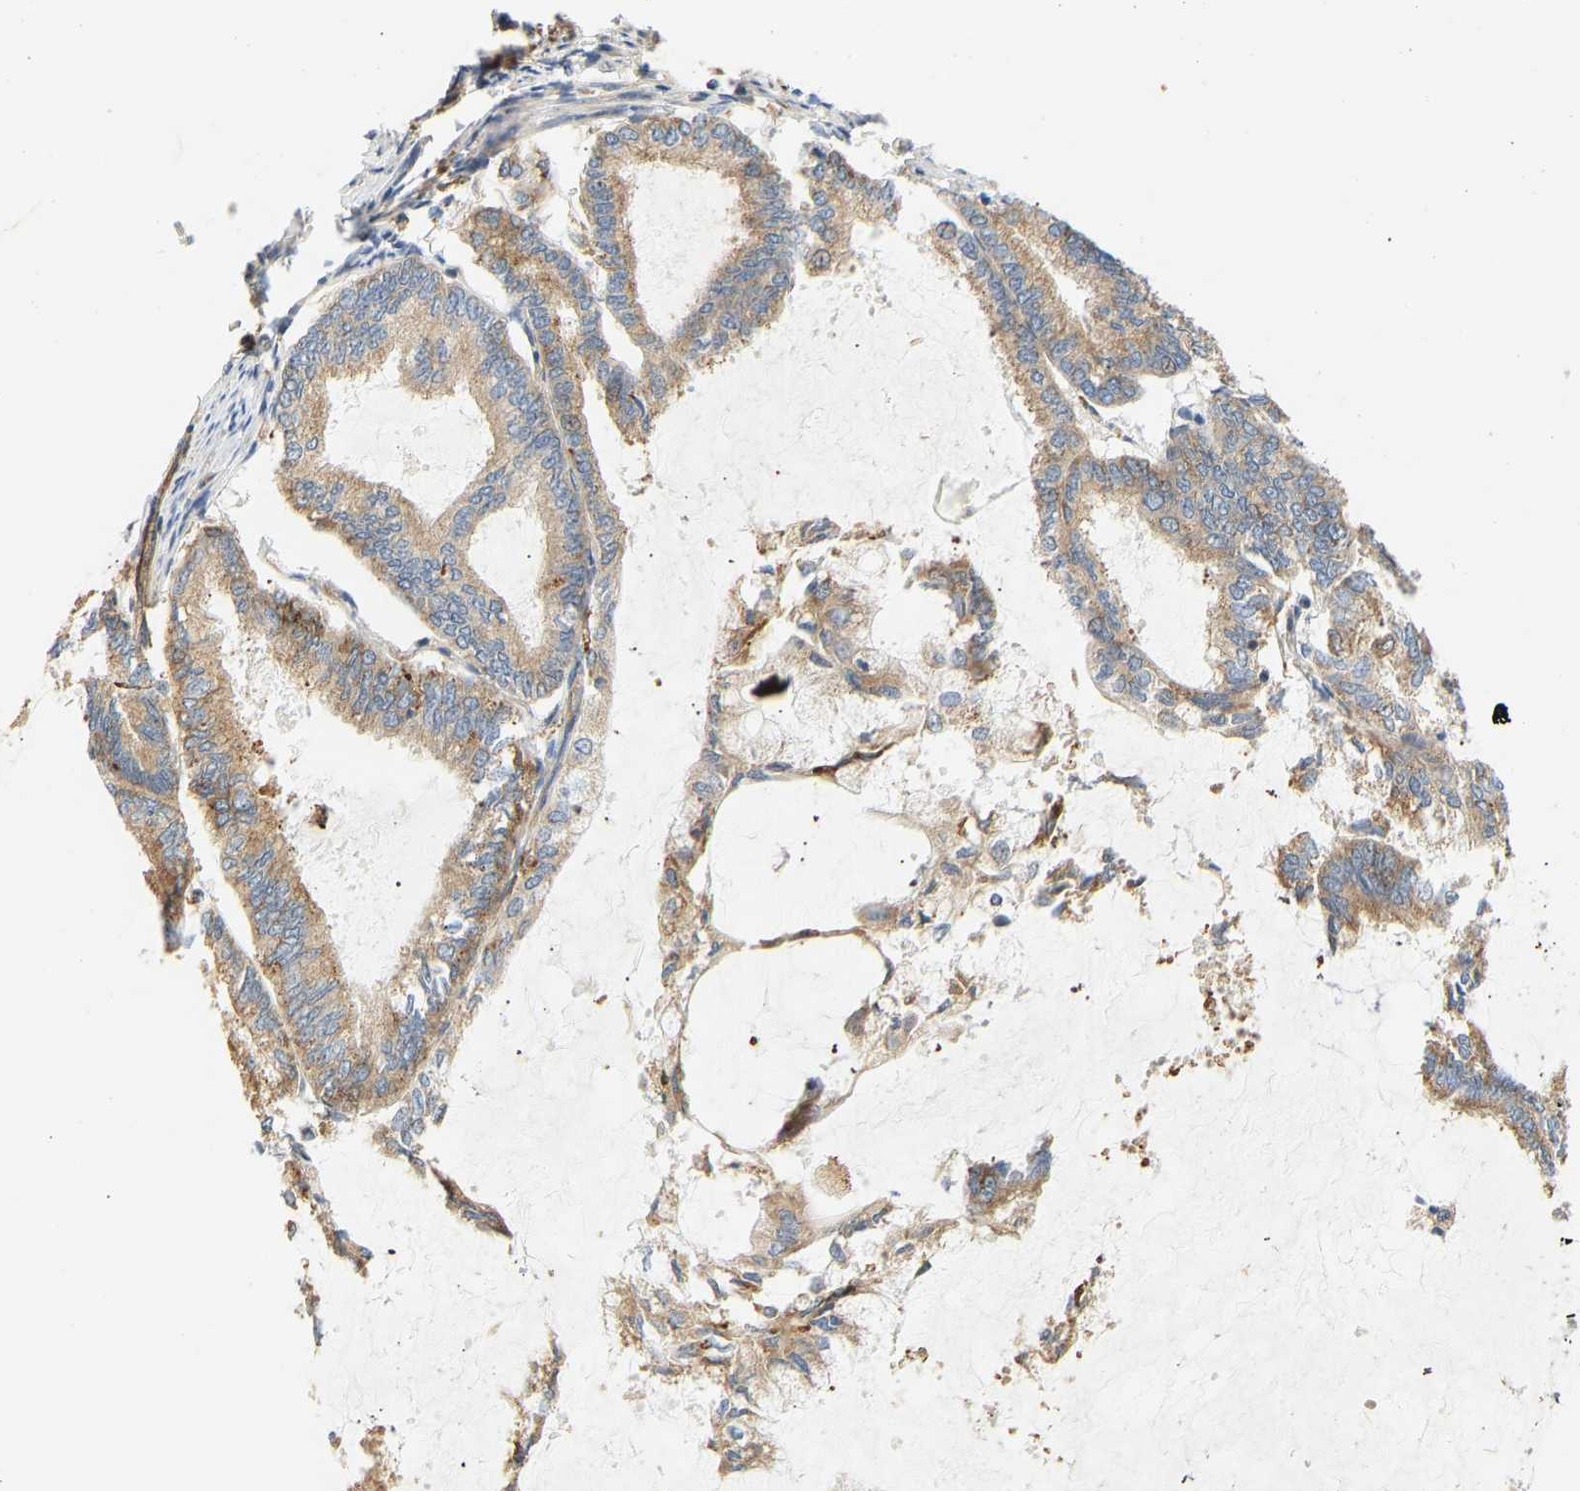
{"staining": {"intensity": "moderate", "quantity": ">75%", "location": "cytoplasmic/membranous"}, "tissue": "endometrial cancer", "cell_type": "Tumor cells", "image_type": "cancer", "snomed": [{"axis": "morphology", "description": "Adenocarcinoma, NOS"}, {"axis": "topography", "description": "Endometrium"}], "caption": "Immunohistochemical staining of human endometrial cancer displays medium levels of moderate cytoplasmic/membranous staining in about >75% of tumor cells.", "gene": "RPS14", "patient": {"sex": "female", "age": 86}}